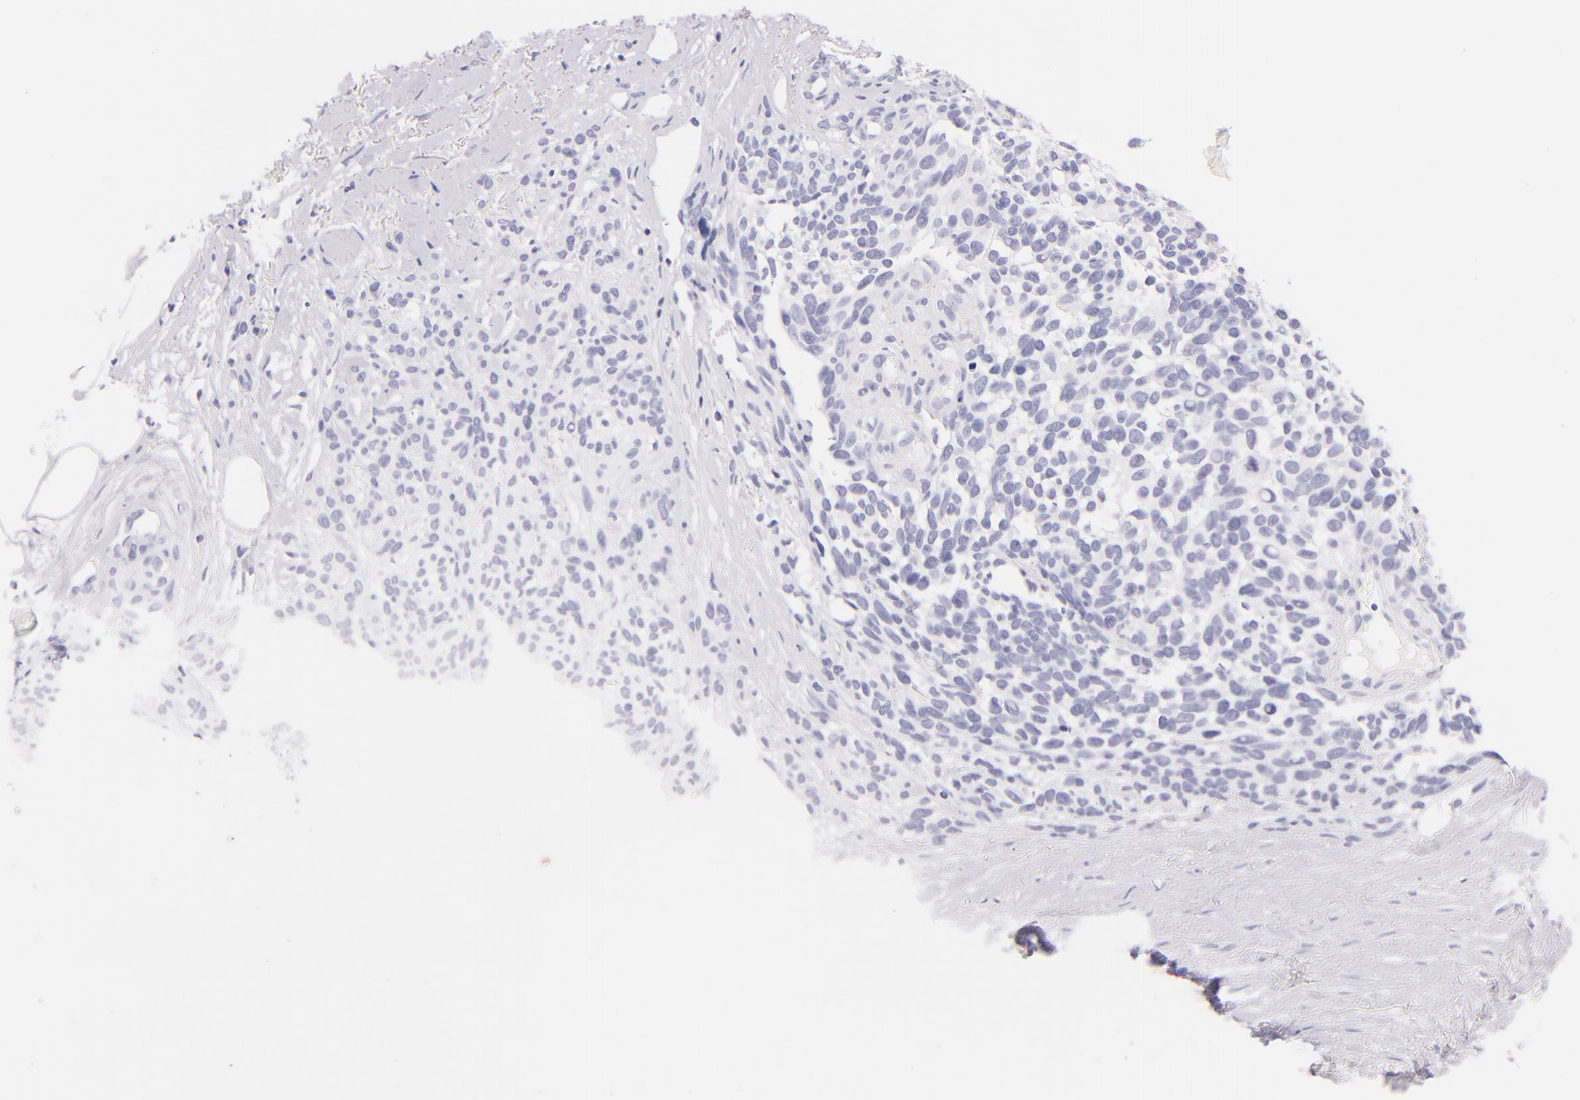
{"staining": {"intensity": "negative", "quantity": "none", "location": "none"}, "tissue": "melanoma", "cell_type": "Tumor cells", "image_type": "cancer", "snomed": [{"axis": "morphology", "description": "Malignant melanoma, NOS"}, {"axis": "topography", "description": "Skin"}], "caption": "High magnification brightfield microscopy of melanoma stained with DAB (brown) and counterstained with hematoxylin (blue): tumor cells show no significant positivity. Brightfield microscopy of IHC stained with DAB (3,3'-diaminobenzidine) (brown) and hematoxylin (blue), captured at high magnification.", "gene": "SDC1", "patient": {"sex": "female", "age": 85}}